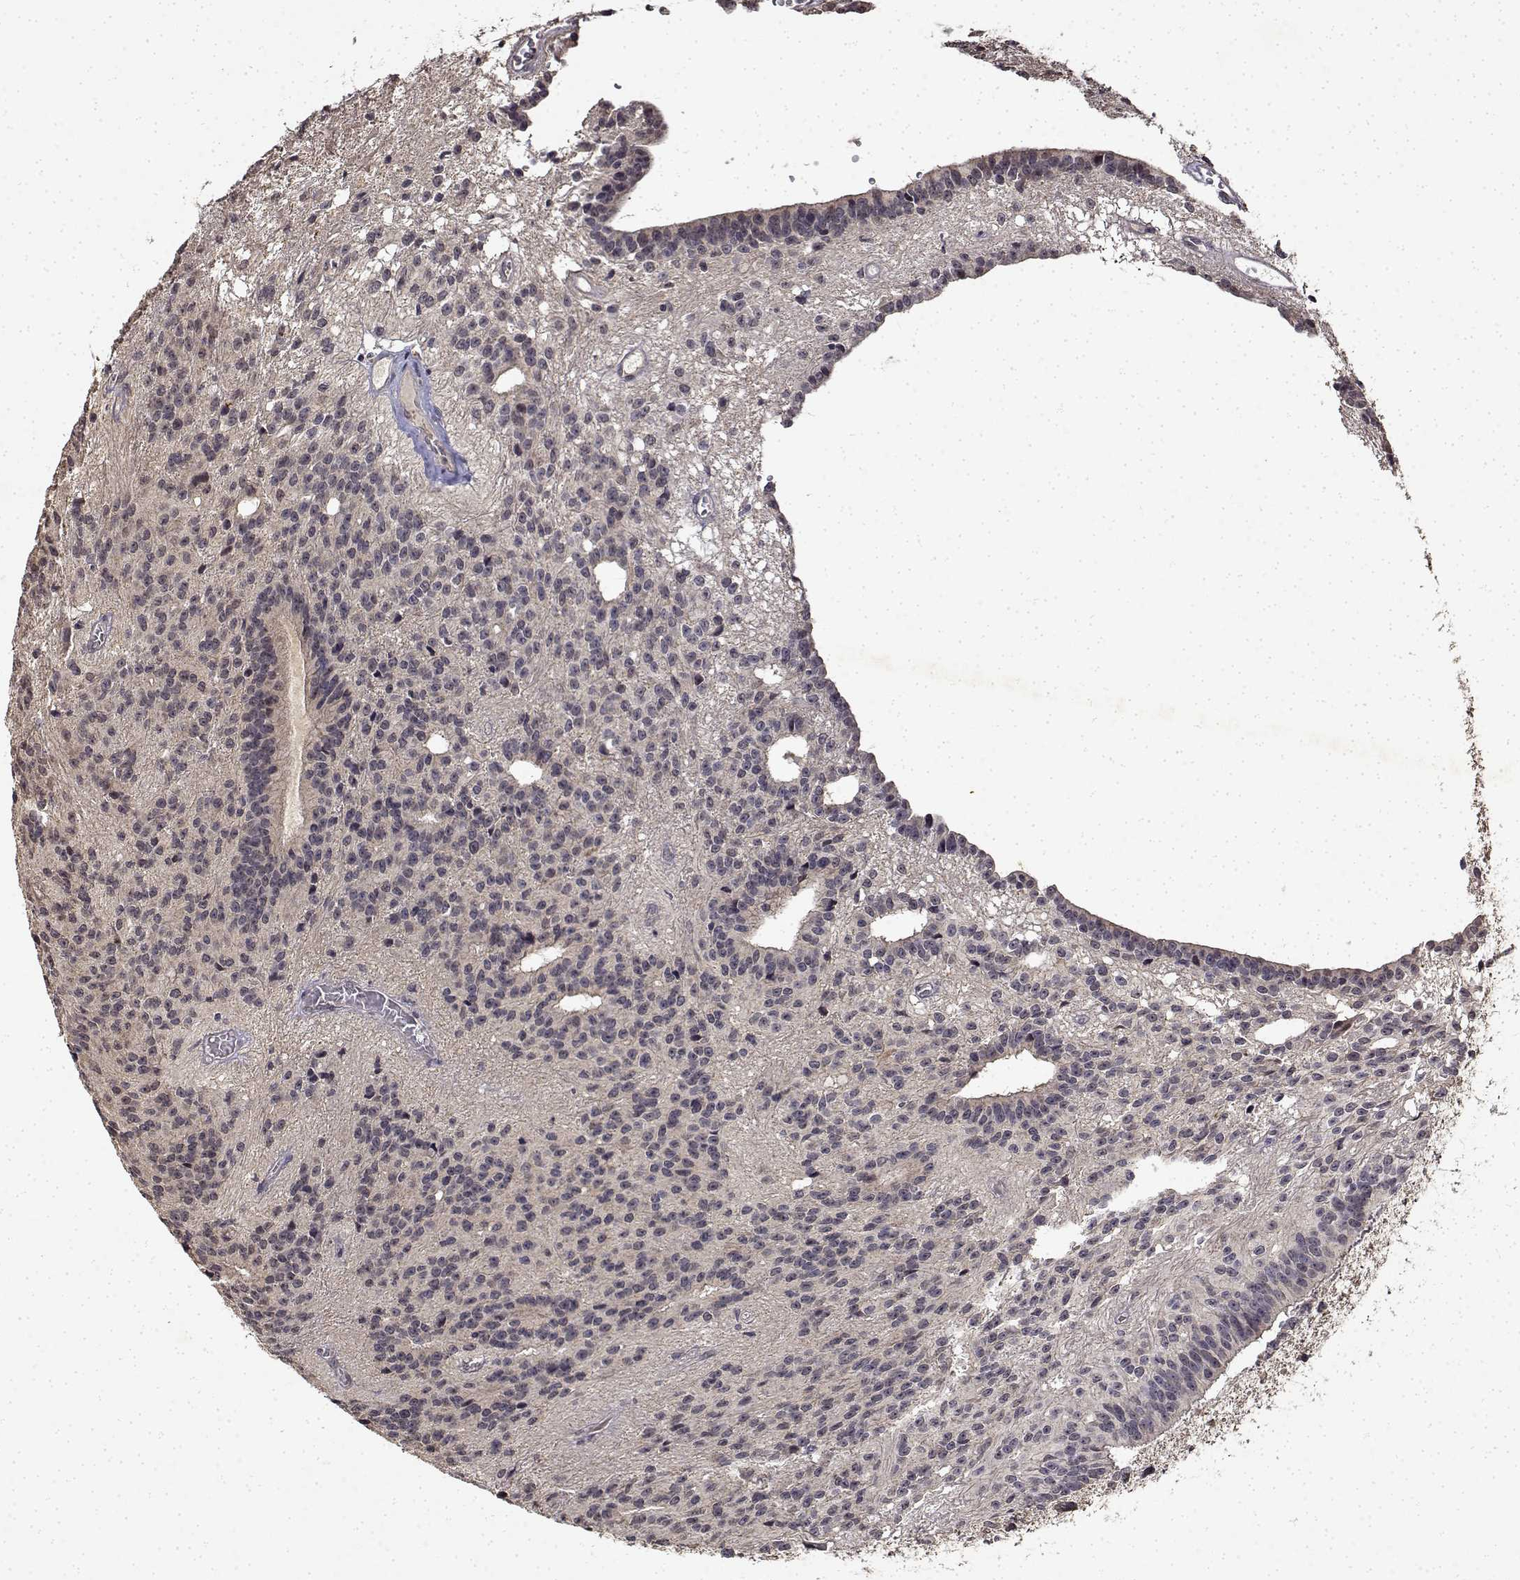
{"staining": {"intensity": "negative", "quantity": "none", "location": "none"}, "tissue": "glioma", "cell_type": "Tumor cells", "image_type": "cancer", "snomed": [{"axis": "morphology", "description": "Glioma, malignant, Low grade"}, {"axis": "topography", "description": "Brain"}], "caption": "Protein analysis of glioma exhibits no significant expression in tumor cells.", "gene": "BDNF", "patient": {"sex": "male", "age": 31}}